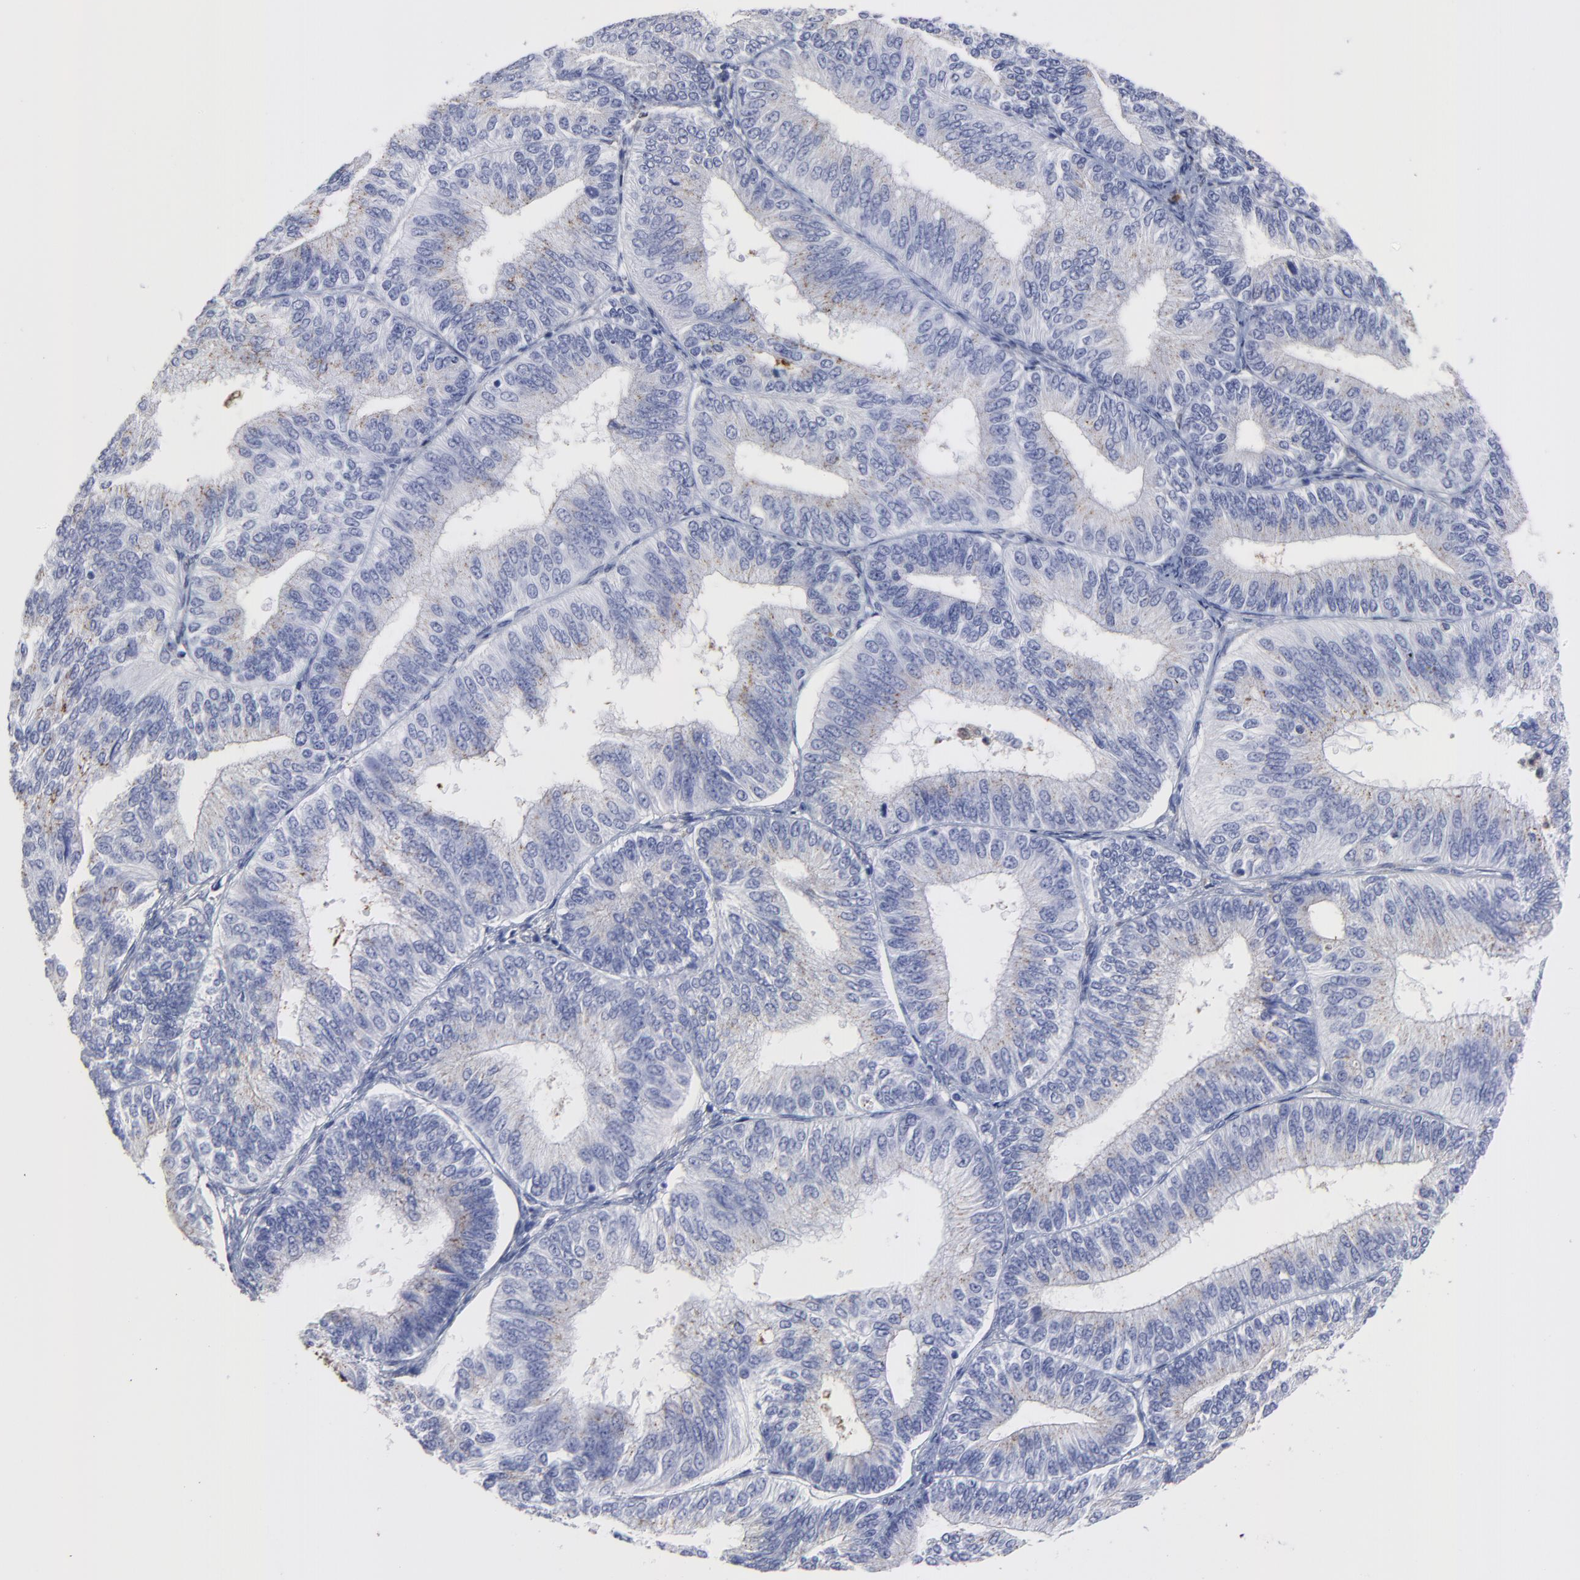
{"staining": {"intensity": "moderate", "quantity": "25%-75%", "location": "cytoplasmic/membranous"}, "tissue": "endometrial cancer", "cell_type": "Tumor cells", "image_type": "cancer", "snomed": [{"axis": "morphology", "description": "Adenocarcinoma, NOS"}, {"axis": "topography", "description": "Endometrium"}], "caption": "Endometrial cancer tissue reveals moderate cytoplasmic/membranous expression in about 25%-75% of tumor cells Immunohistochemistry stains the protein of interest in brown and the nuclei are stained blue.", "gene": "SMARCA1", "patient": {"sex": "female", "age": 55}}